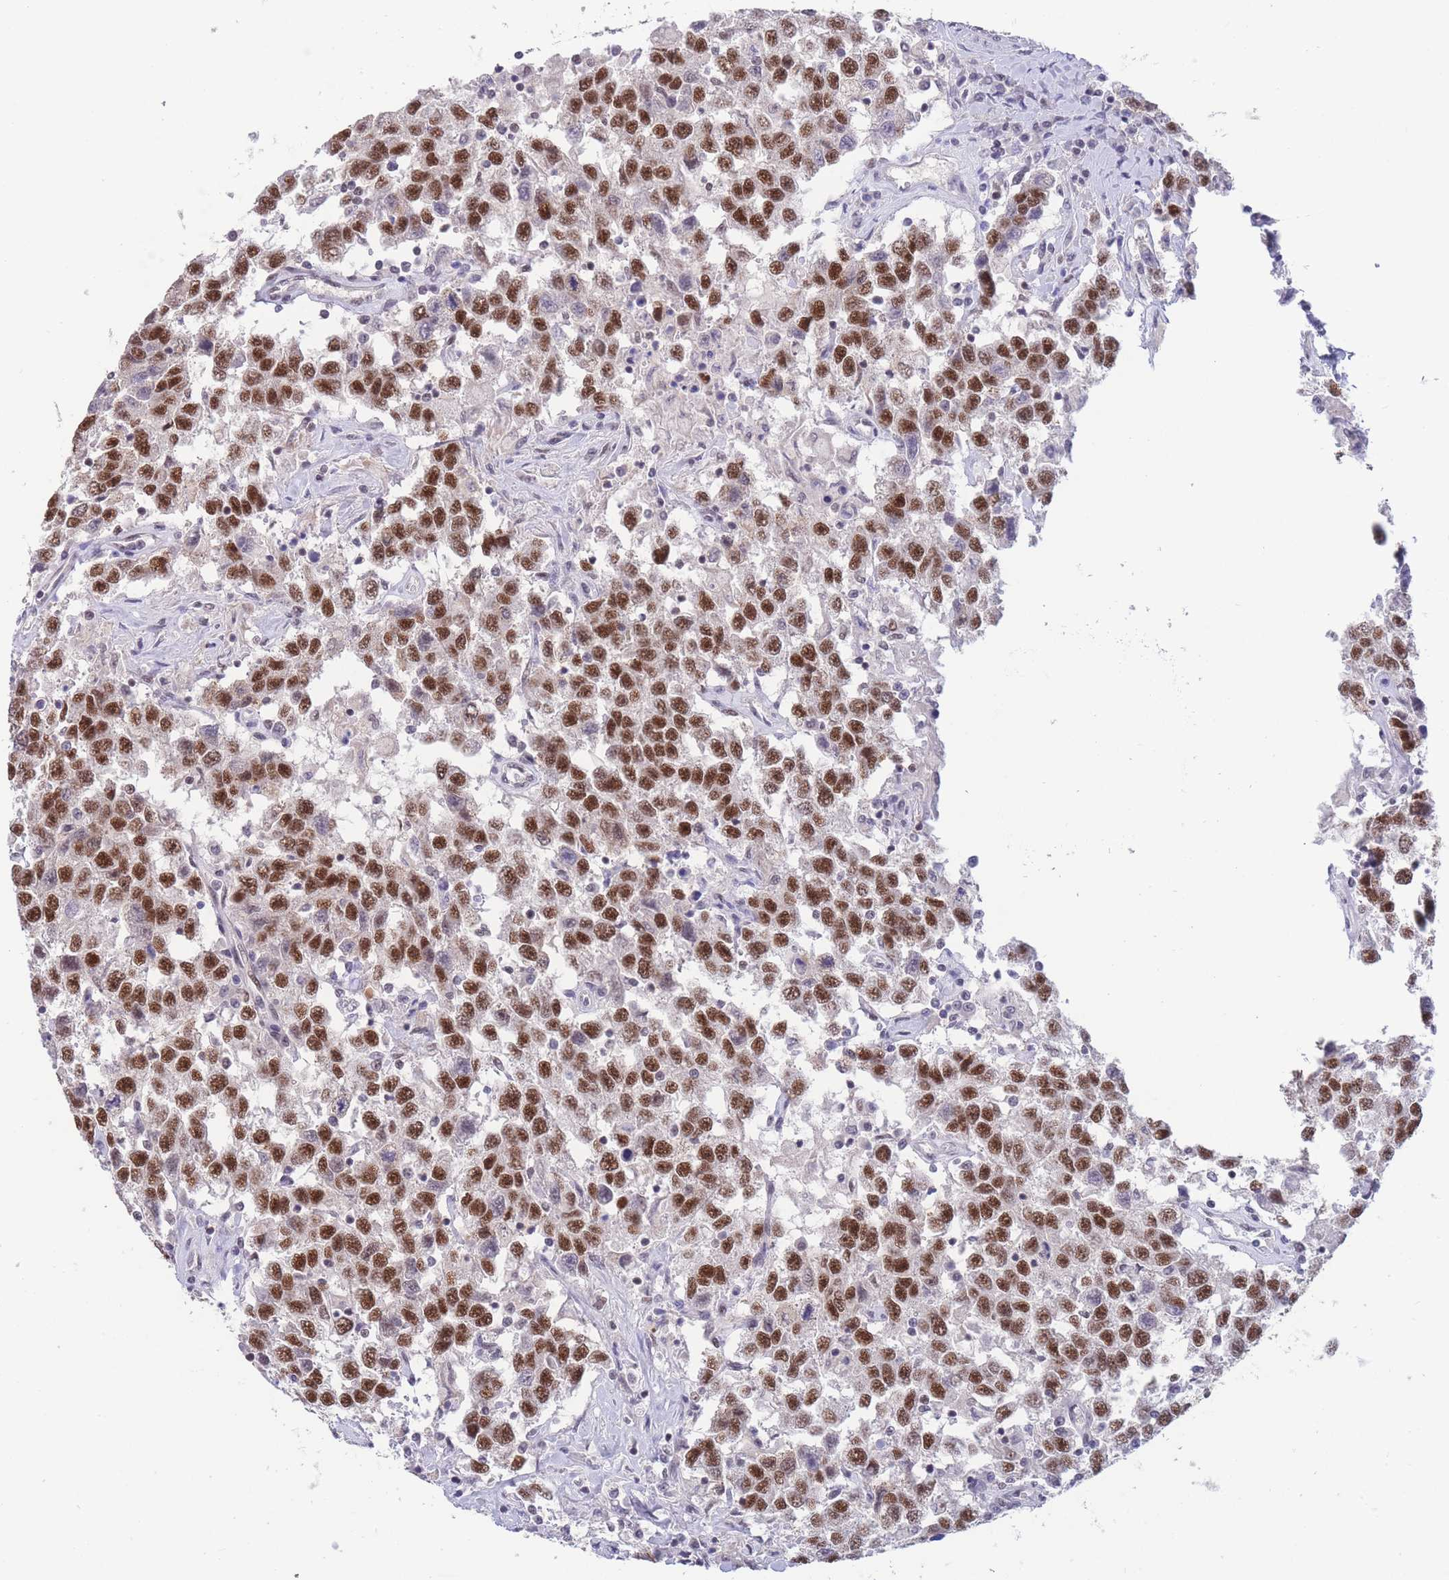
{"staining": {"intensity": "strong", "quantity": ">75%", "location": "nuclear"}, "tissue": "testis cancer", "cell_type": "Tumor cells", "image_type": "cancer", "snomed": [{"axis": "morphology", "description": "Seminoma, NOS"}, {"axis": "topography", "description": "Testis"}], "caption": "A brown stain highlights strong nuclear positivity of a protein in human testis cancer tumor cells.", "gene": "SMAD9", "patient": {"sex": "male", "age": 41}}